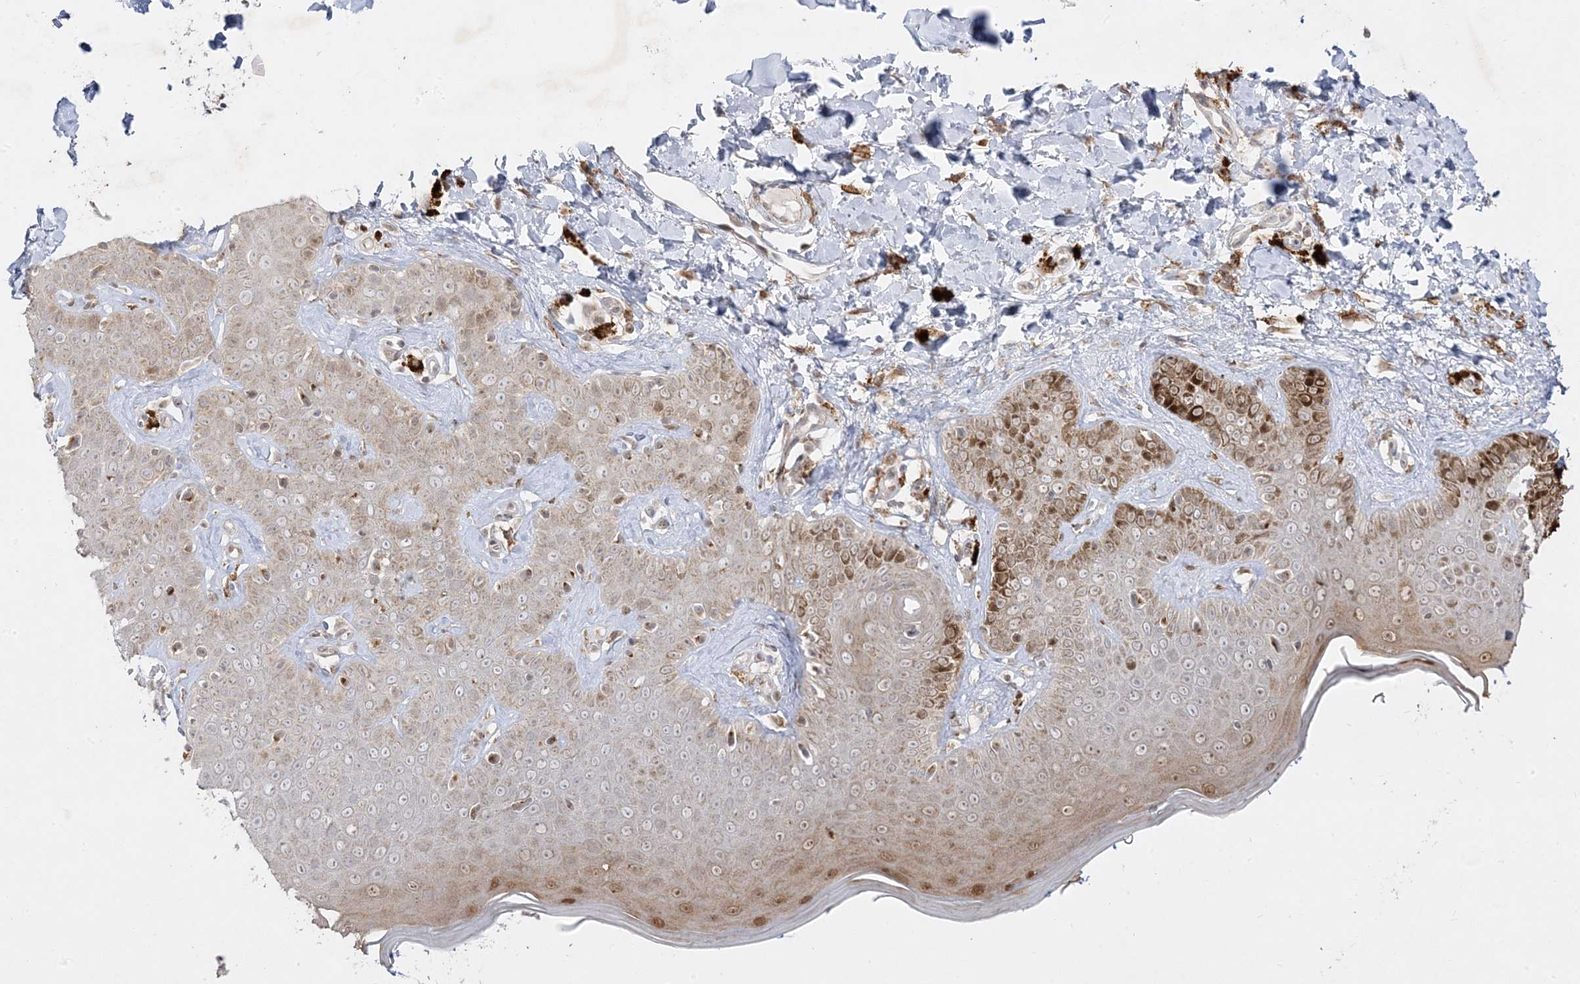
{"staining": {"intensity": "moderate", "quantity": ">75%", "location": "cytoplasmic/membranous"}, "tissue": "skin", "cell_type": "Fibroblasts", "image_type": "normal", "snomed": [{"axis": "morphology", "description": "Normal tissue, NOS"}, {"axis": "topography", "description": "Skin"}], "caption": "Immunohistochemical staining of unremarkable human skin demonstrates moderate cytoplasmic/membranous protein positivity in about >75% of fibroblasts.", "gene": "C2CD2", "patient": {"sex": "male", "age": 52}}